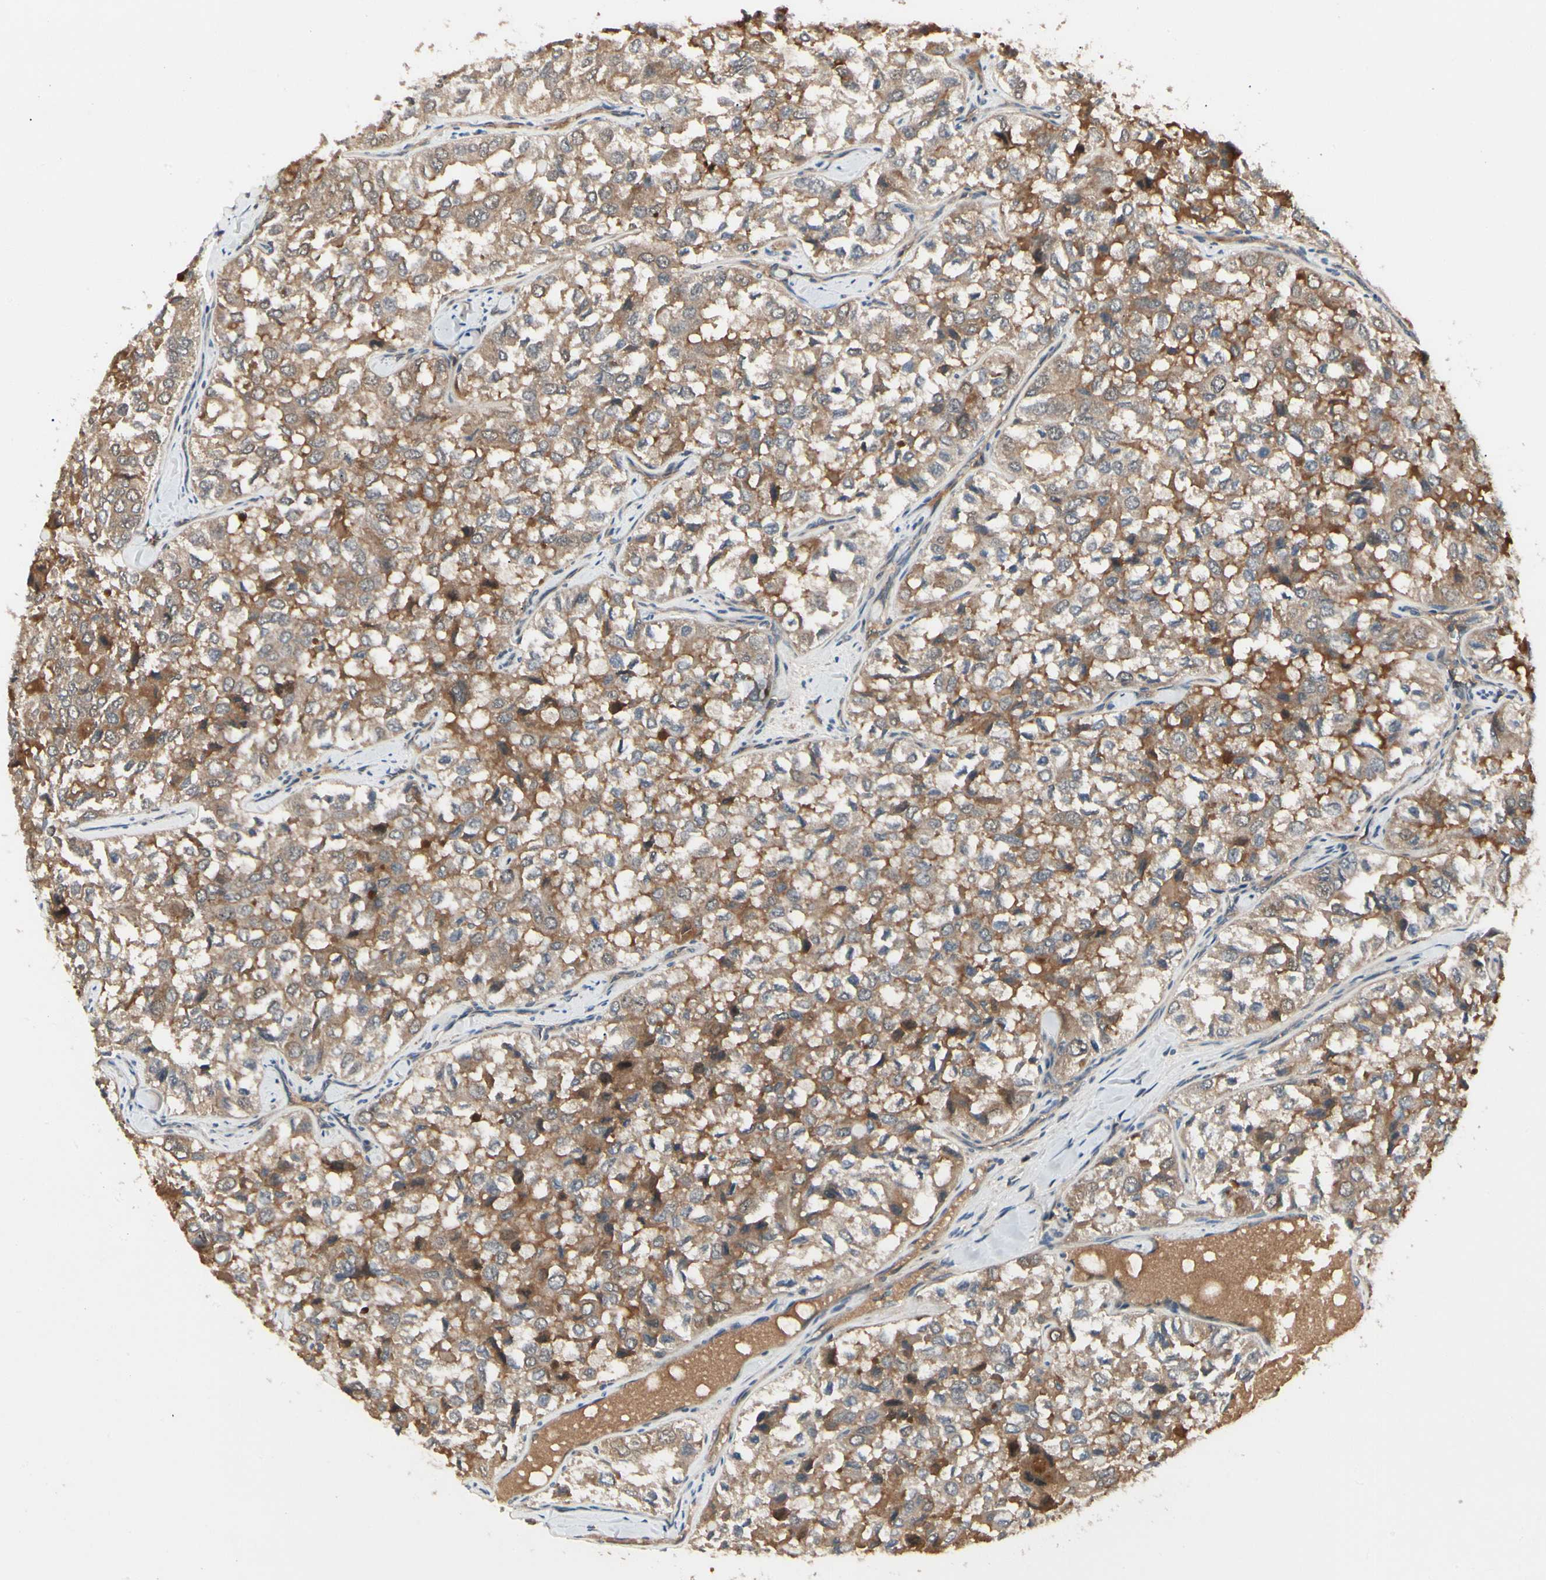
{"staining": {"intensity": "moderate", "quantity": ">75%", "location": "cytoplasmic/membranous"}, "tissue": "thyroid cancer", "cell_type": "Tumor cells", "image_type": "cancer", "snomed": [{"axis": "morphology", "description": "Follicular adenoma carcinoma, NOS"}, {"axis": "topography", "description": "Thyroid gland"}], "caption": "Immunohistochemistry (IHC) staining of thyroid follicular adenoma carcinoma, which shows medium levels of moderate cytoplasmic/membranous staining in about >75% of tumor cells indicating moderate cytoplasmic/membranous protein positivity. The staining was performed using DAB (brown) for protein detection and nuclei were counterstained in hematoxylin (blue).", "gene": "RNF14", "patient": {"sex": "male", "age": 75}}